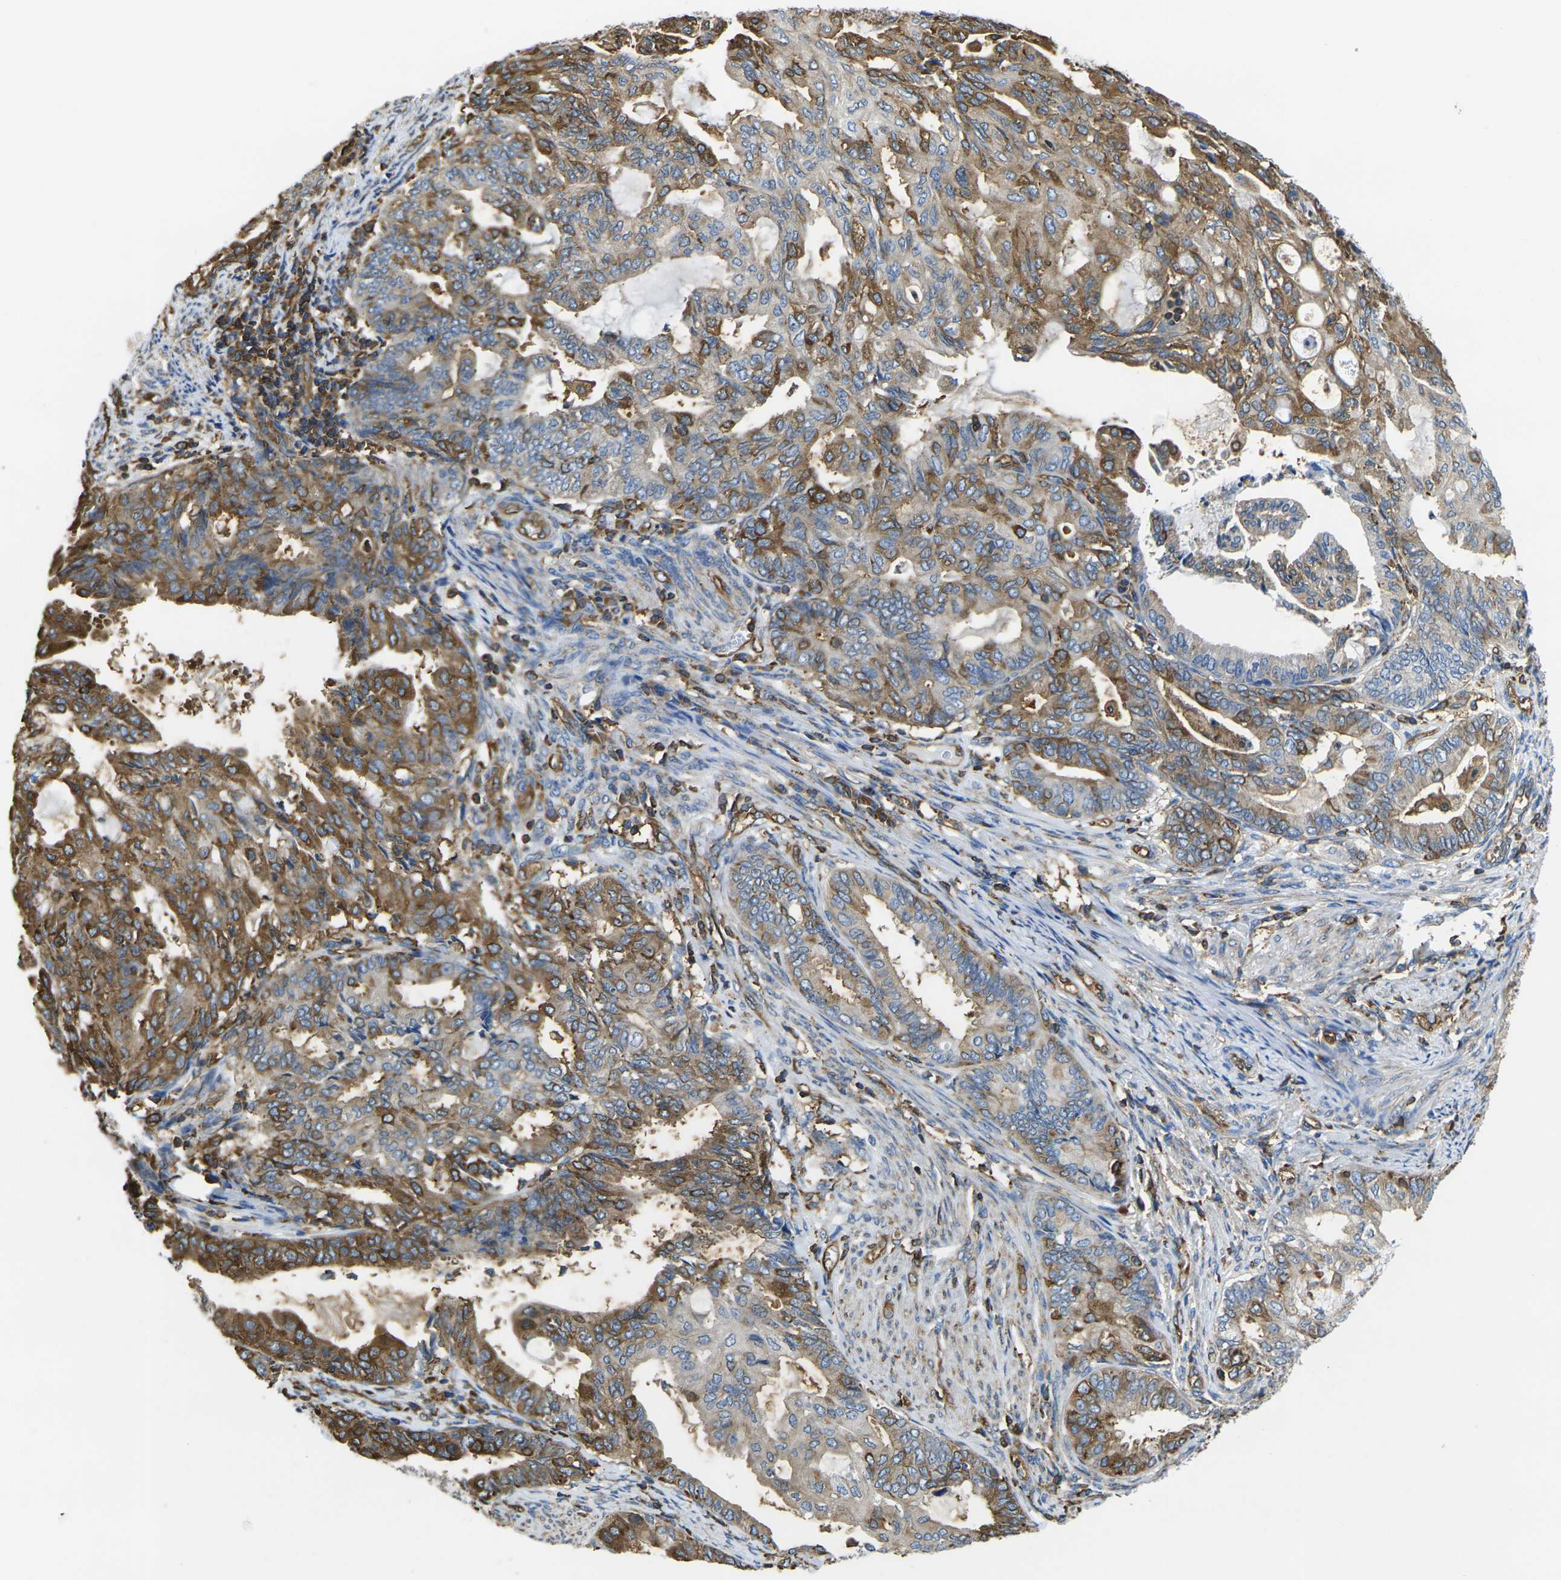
{"staining": {"intensity": "moderate", "quantity": ">75%", "location": "cytoplasmic/membranous"}, "tissue": "endometrial cancer", "cell_type": "Tumor cells", "image_type": "cancer", "snomed": [{"axis": "morphology", "description": "Adenocarcinoma, NOS"}, {"axis": "topography", "description": "Endometrium"}], "caption": "Moderate cytoplasmic/membranous staining is seen in about >75% of tumor cells in endometrial cancer.", "gene": "FAM110D", "patient": {"sex": "female", "age": 86}}